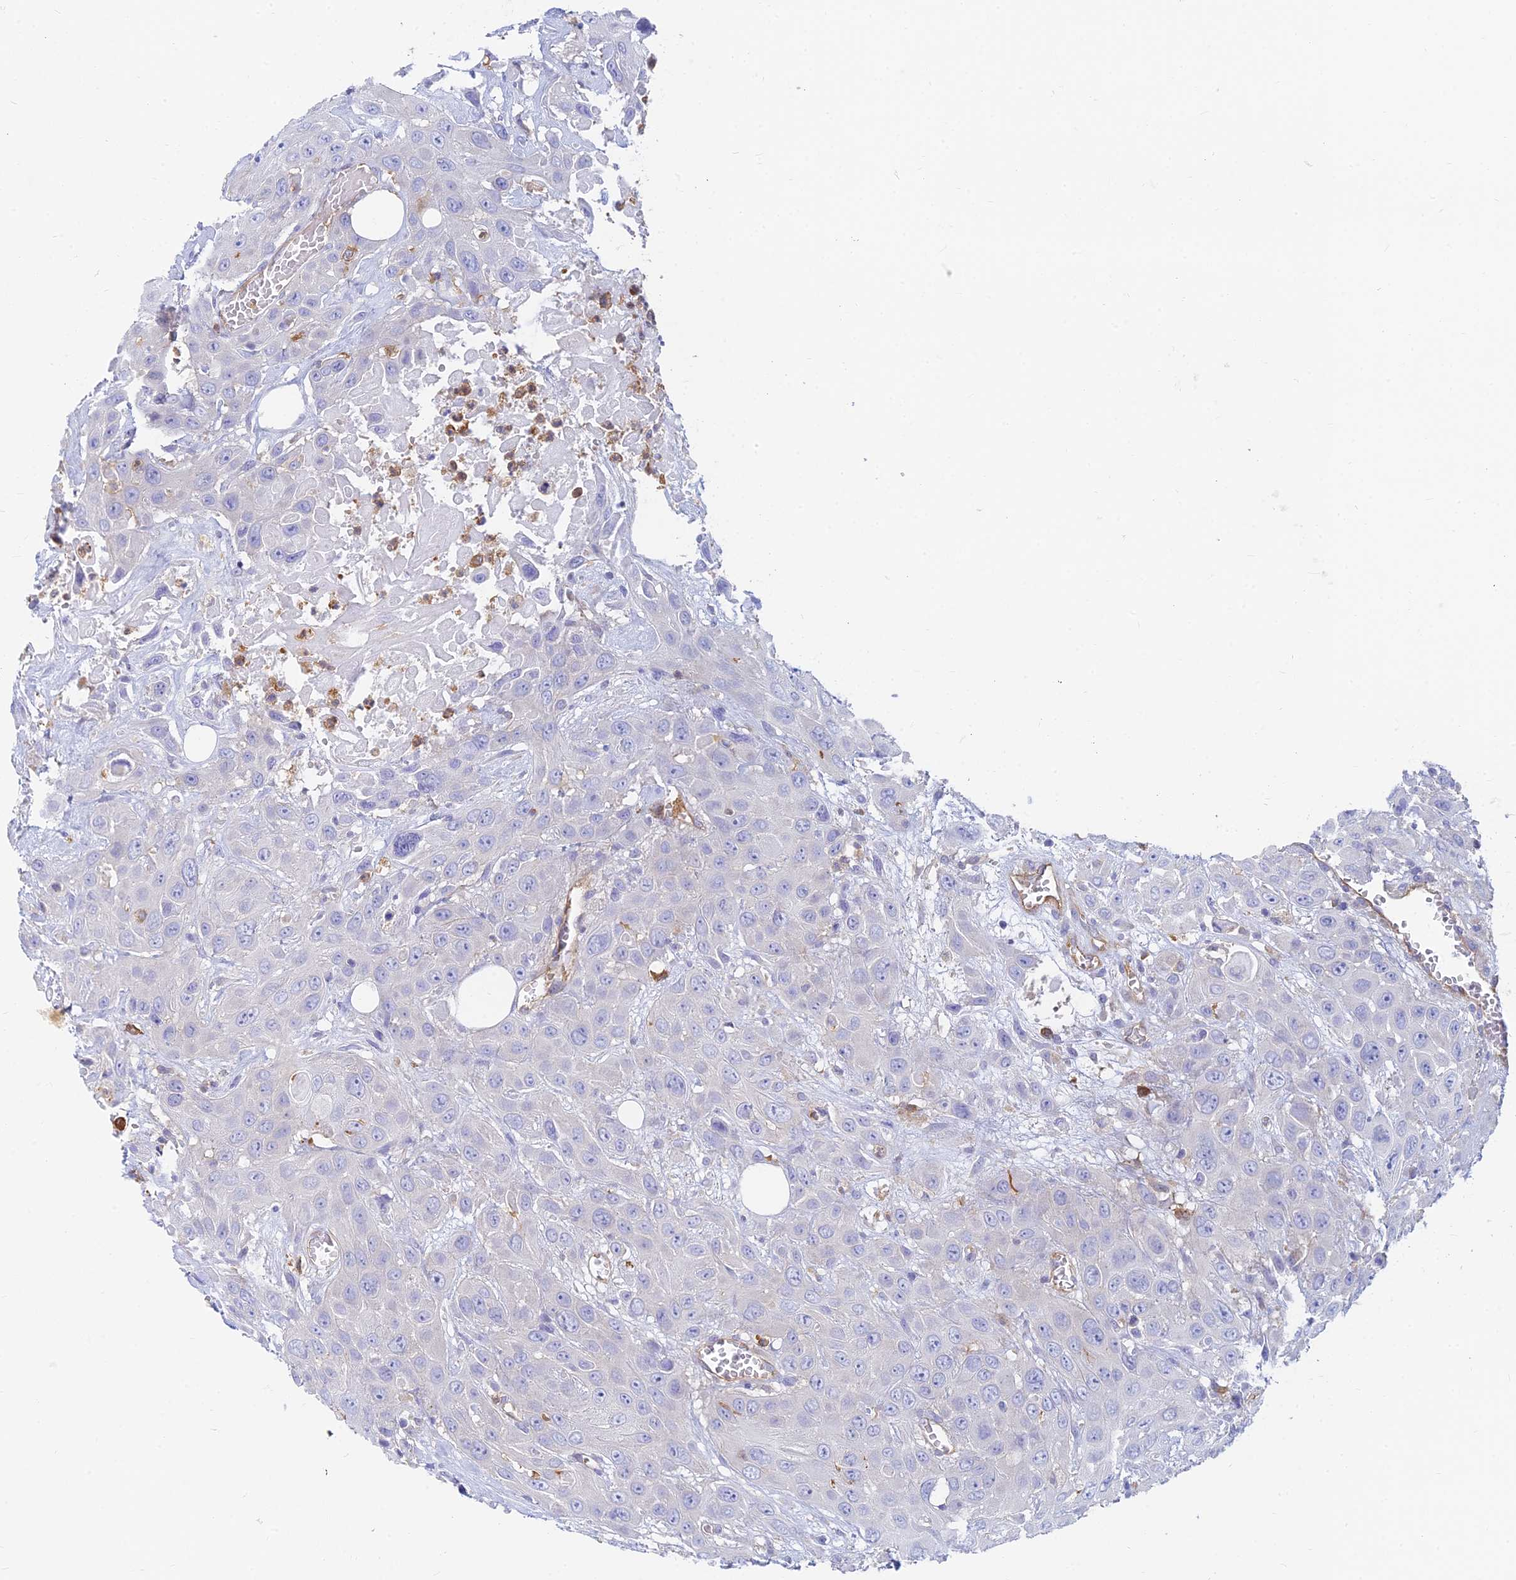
{"staining": {"intensity": "negative", "quantity": "none", "location": "none"}, "tissue": "head and neck cancer", "cell_type": "Tumor cells", "image_type": "cancer", "snomed": [{"axis": "morphology", "description": "Squamous cell carcinoma, NOS"}, {"axis": "topography", "description": "Head-Neck"}], "caption": "Immunohistochemical staining of human squamous cell carcinoma (head and neck) reveals no significant positivity in tumor cells.", "gene": "STRN4", "patient": {"sex": "male", "age": 81}}